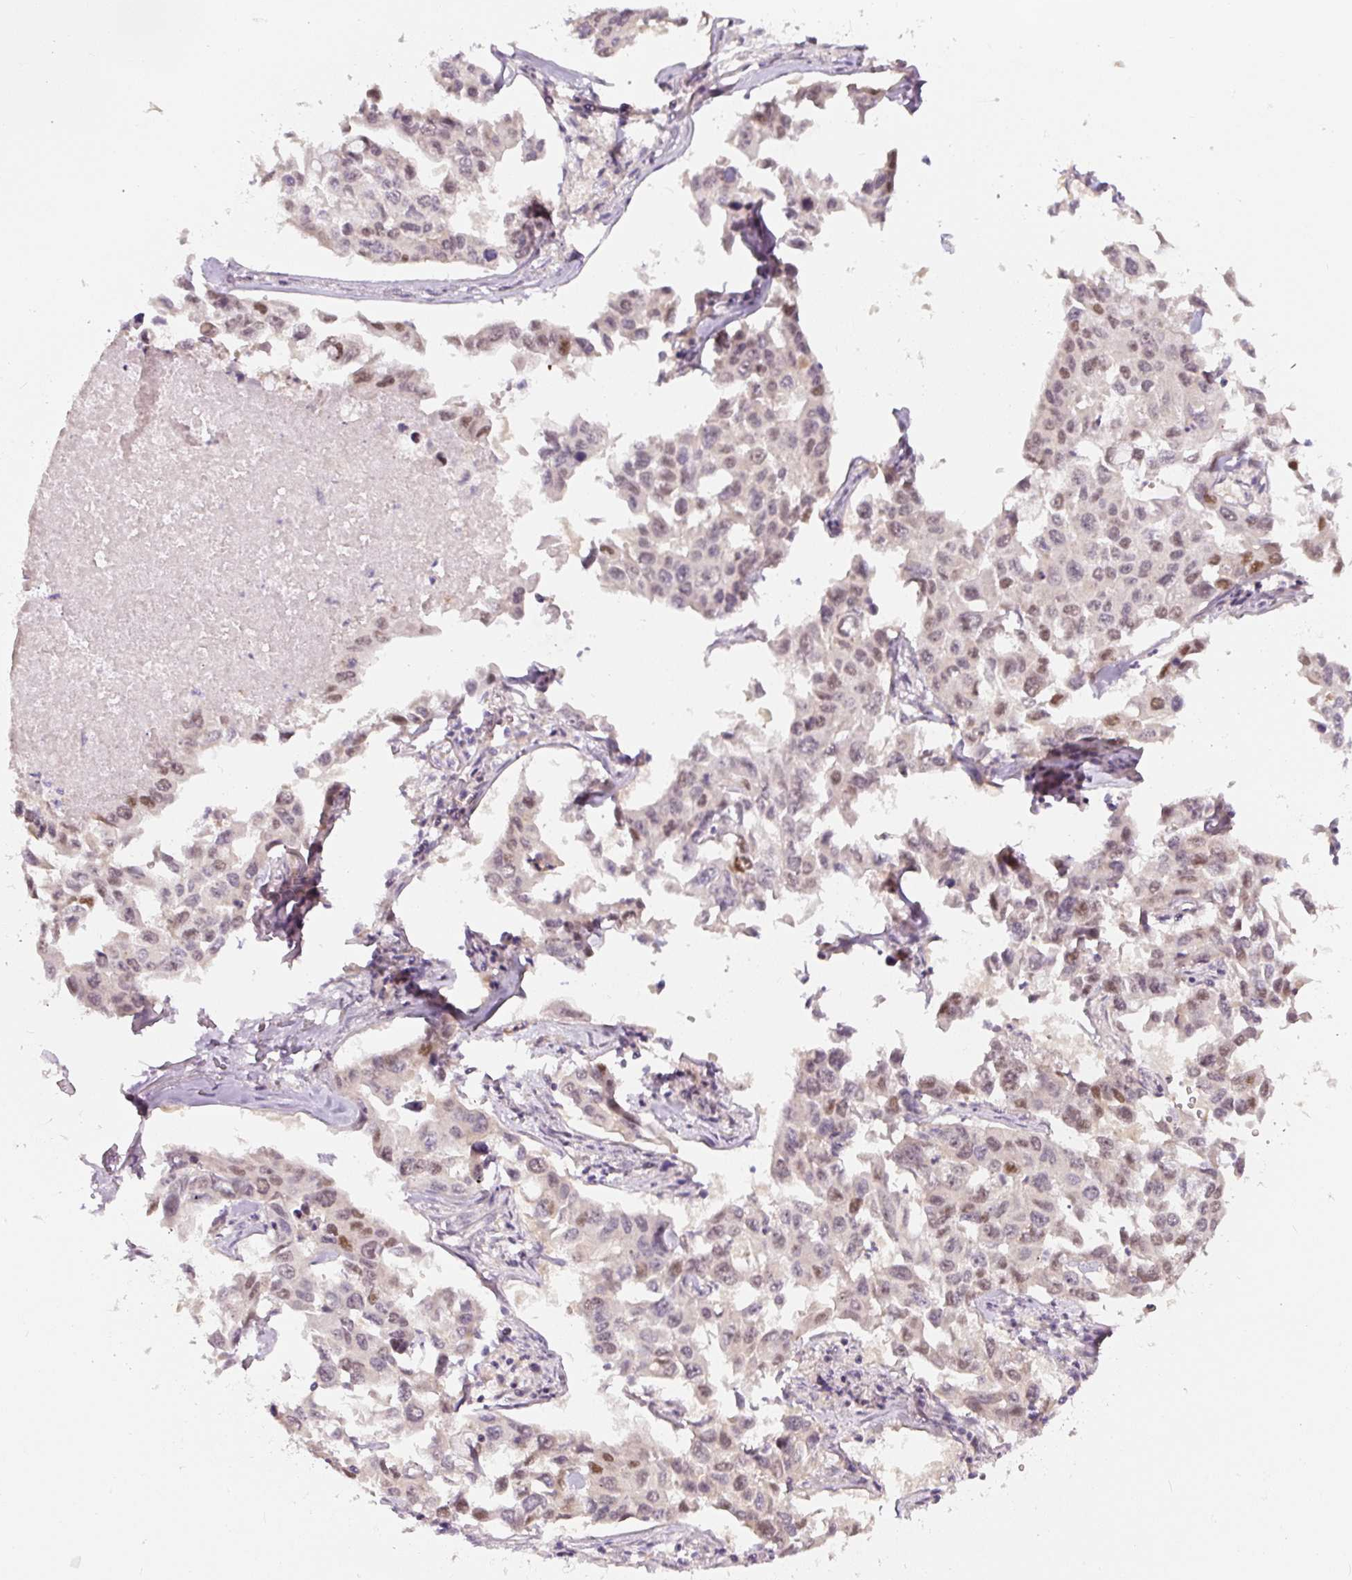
{"staining": {"intensity": "moderate", "quantity": ">75%", "location": "nuclear"}, "tissue": "lung cancer", "cell_type": "Tumor cells", "image_type": "cancer", "snomed": [{"axis": "morphology", "description": "Adenocarcinoma, NOS"}, {"axis": "topography", "description": "Lung"}], "caption": "There is medium levels of moderate nuclear expression in tumor cells of adenocarcinoma (lung), as demonstrated by immunohistochemical staining (brown color).", "gene": "PWWP3B", "patient": {"sex": "male", "age": 64}}